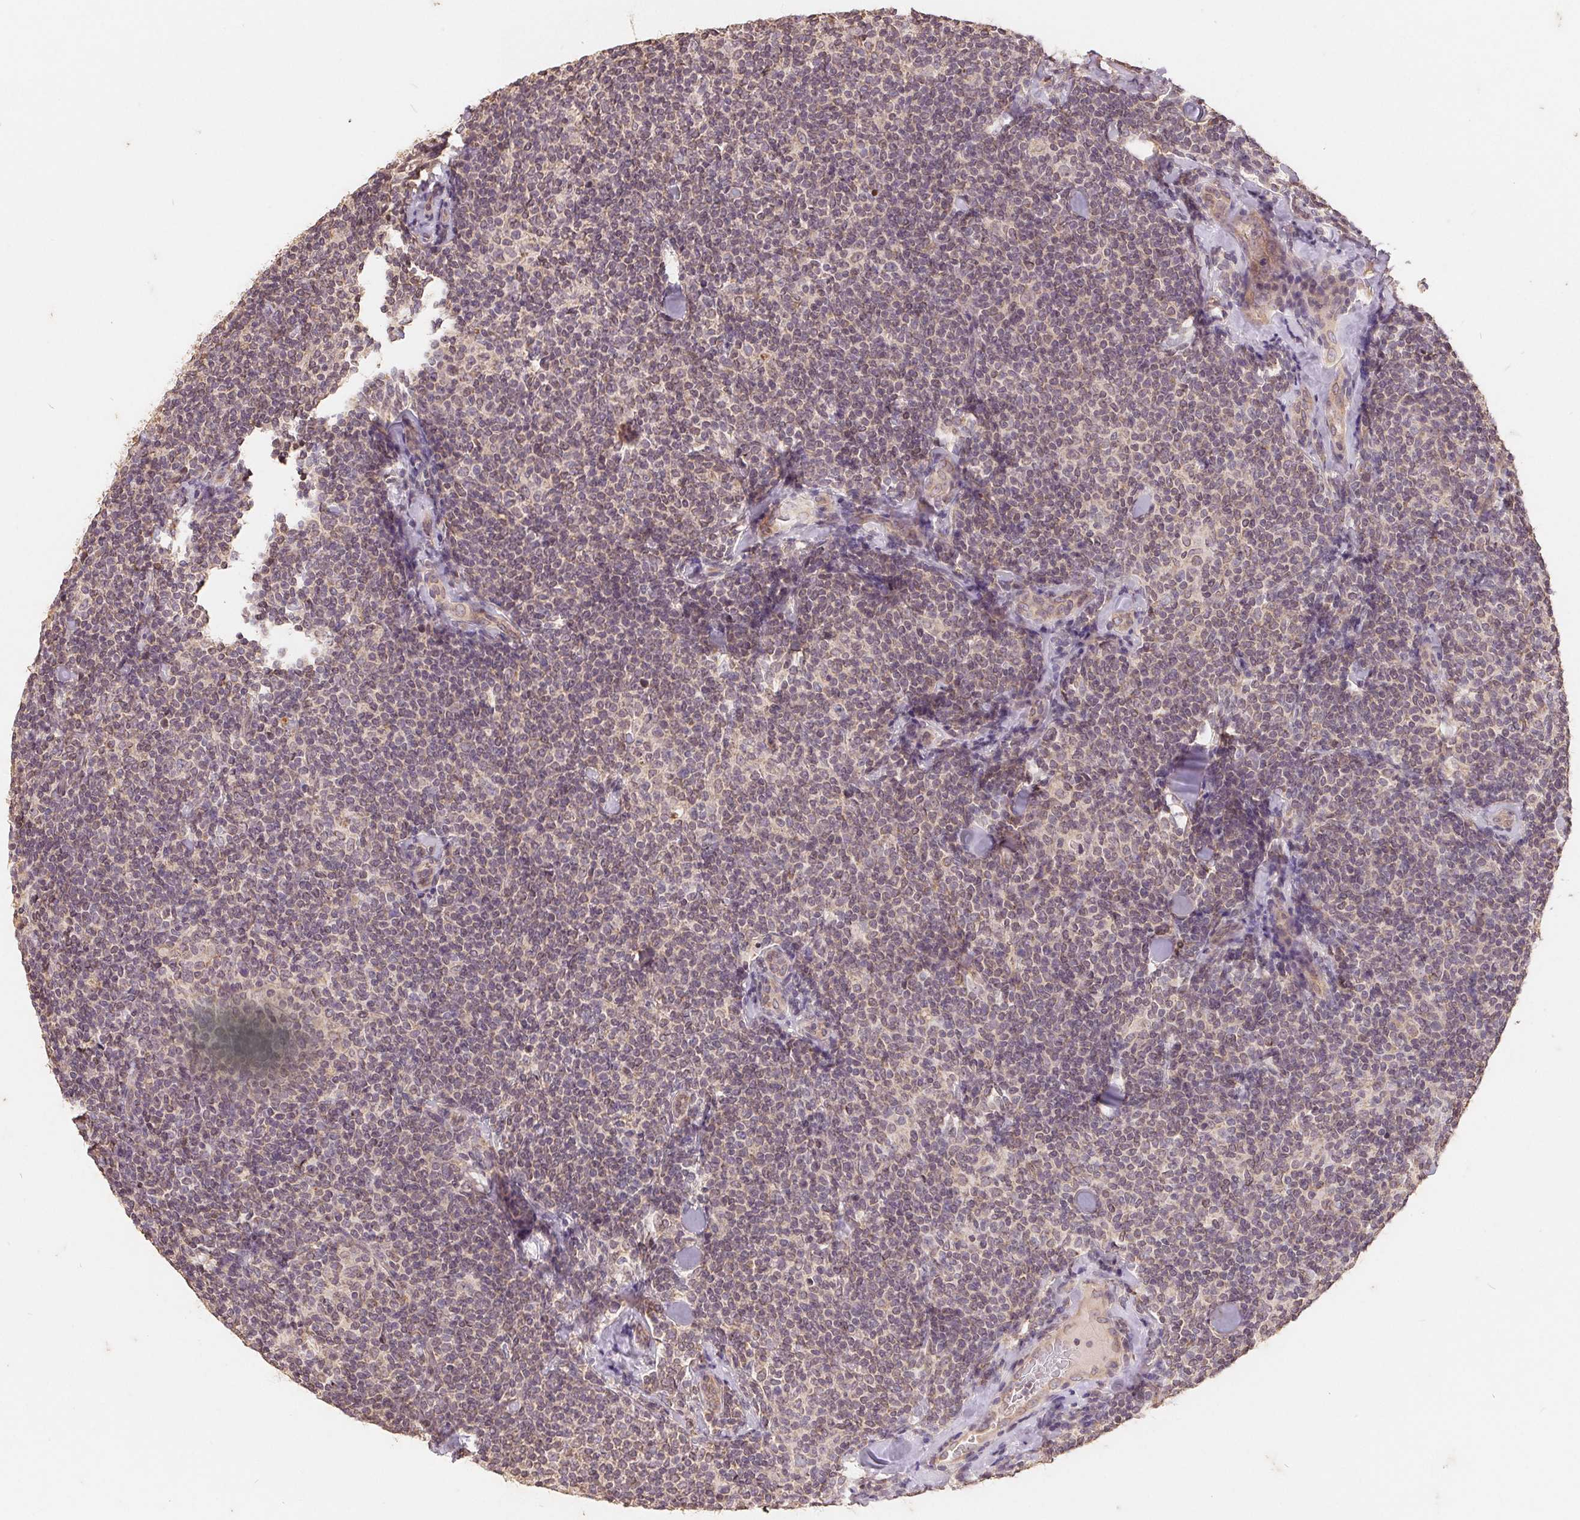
{"staining": {"intensity": "negative", "quantity": "none", "location": "none"}, "tissue": "lymphoma", "cell_type": "Tumor cells", "image_type": "cancer", "snomed": [{"axis": "morphology", "description": "Malignant lymphoma, non-Hodgkin's type, Low grade"}, {"axis": "topography", "description": "Lymph node"}], "caption": "Micrograph shows no protein staining in tumor cells of lymphoma tissue.", "gene": "CDIPT", "patient": {"sex": "female", "age": 56}}